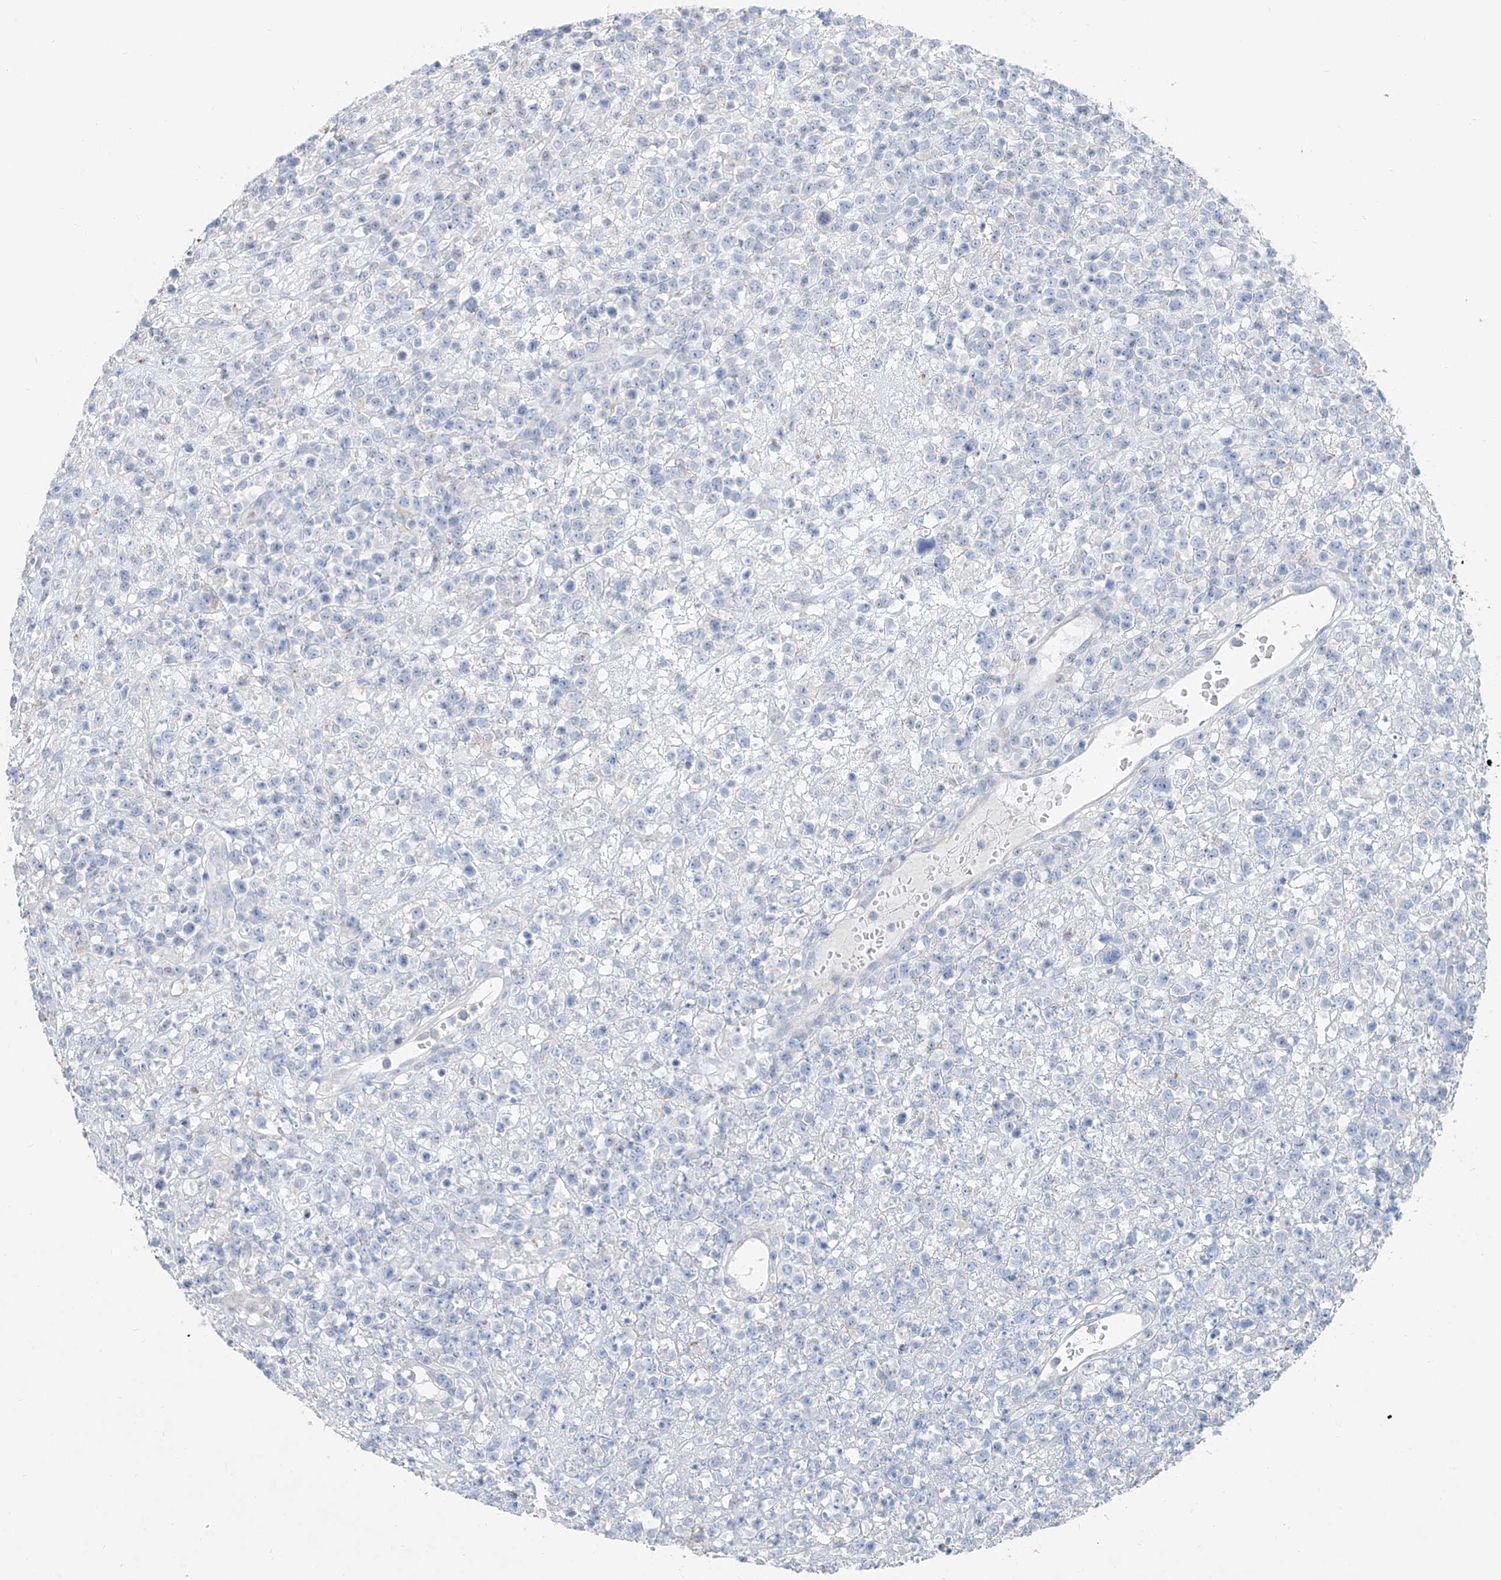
{"staining": {"intensity": "negative", "quantity": "none", "location": "none"}, "tissue": "lymphoma", "cell_type": "Tumor cells", "image_type": "cancer", "snomed": [{"axis": "morphology", "description": "Malignant lymphoma, non-Hodgkin's type, High grade"}, {"axis": "topography", "description": "Colon"}], "caption": "An image of high-grade malignant lymphoma, non-Hodgkin's type stained for a protein displays no brown staining in tumor cells.", "gene": "ANKRD34A", "patient": {"sex": "female", "age": 53}}